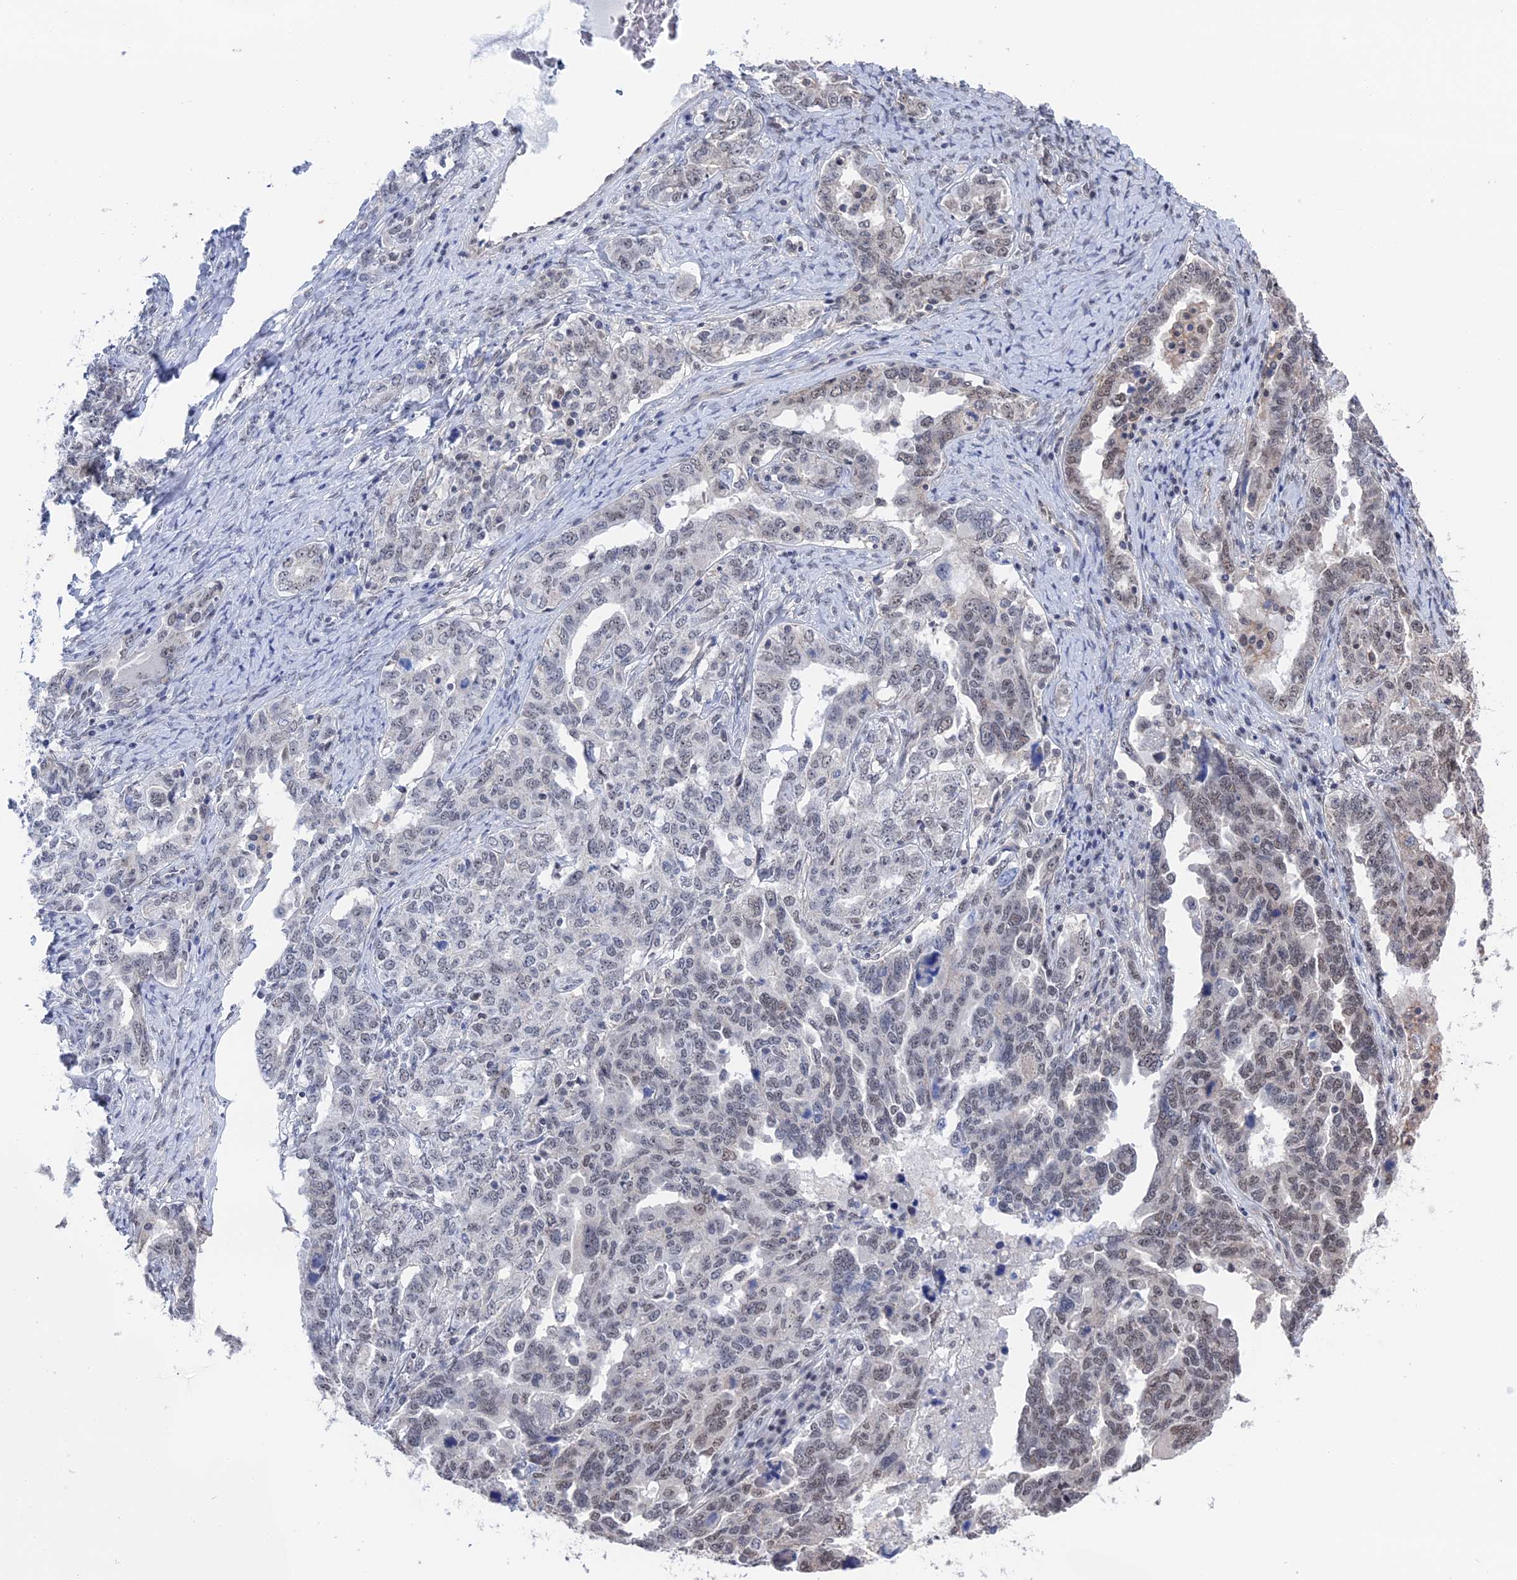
{"staining": {"intensity": "weak", "quantity": "25%-75%", "location": "nuclear"}, "tissue": "ovarian cancer", "cell_type": "Tumor cells", "image_type": "cancer", "snomed": [{"axis": "morphology", "description": "Carcinoma, endometroid"}, {"axis": "topography", "description": "Ovary"}], "caption": "Tumor cells show low levels of weak nuclear expression in approximately 25%-75% of cells in human ovarian cancer.", "gene": "TSSC4", "patient": {"sex": "female", "age": 62}}